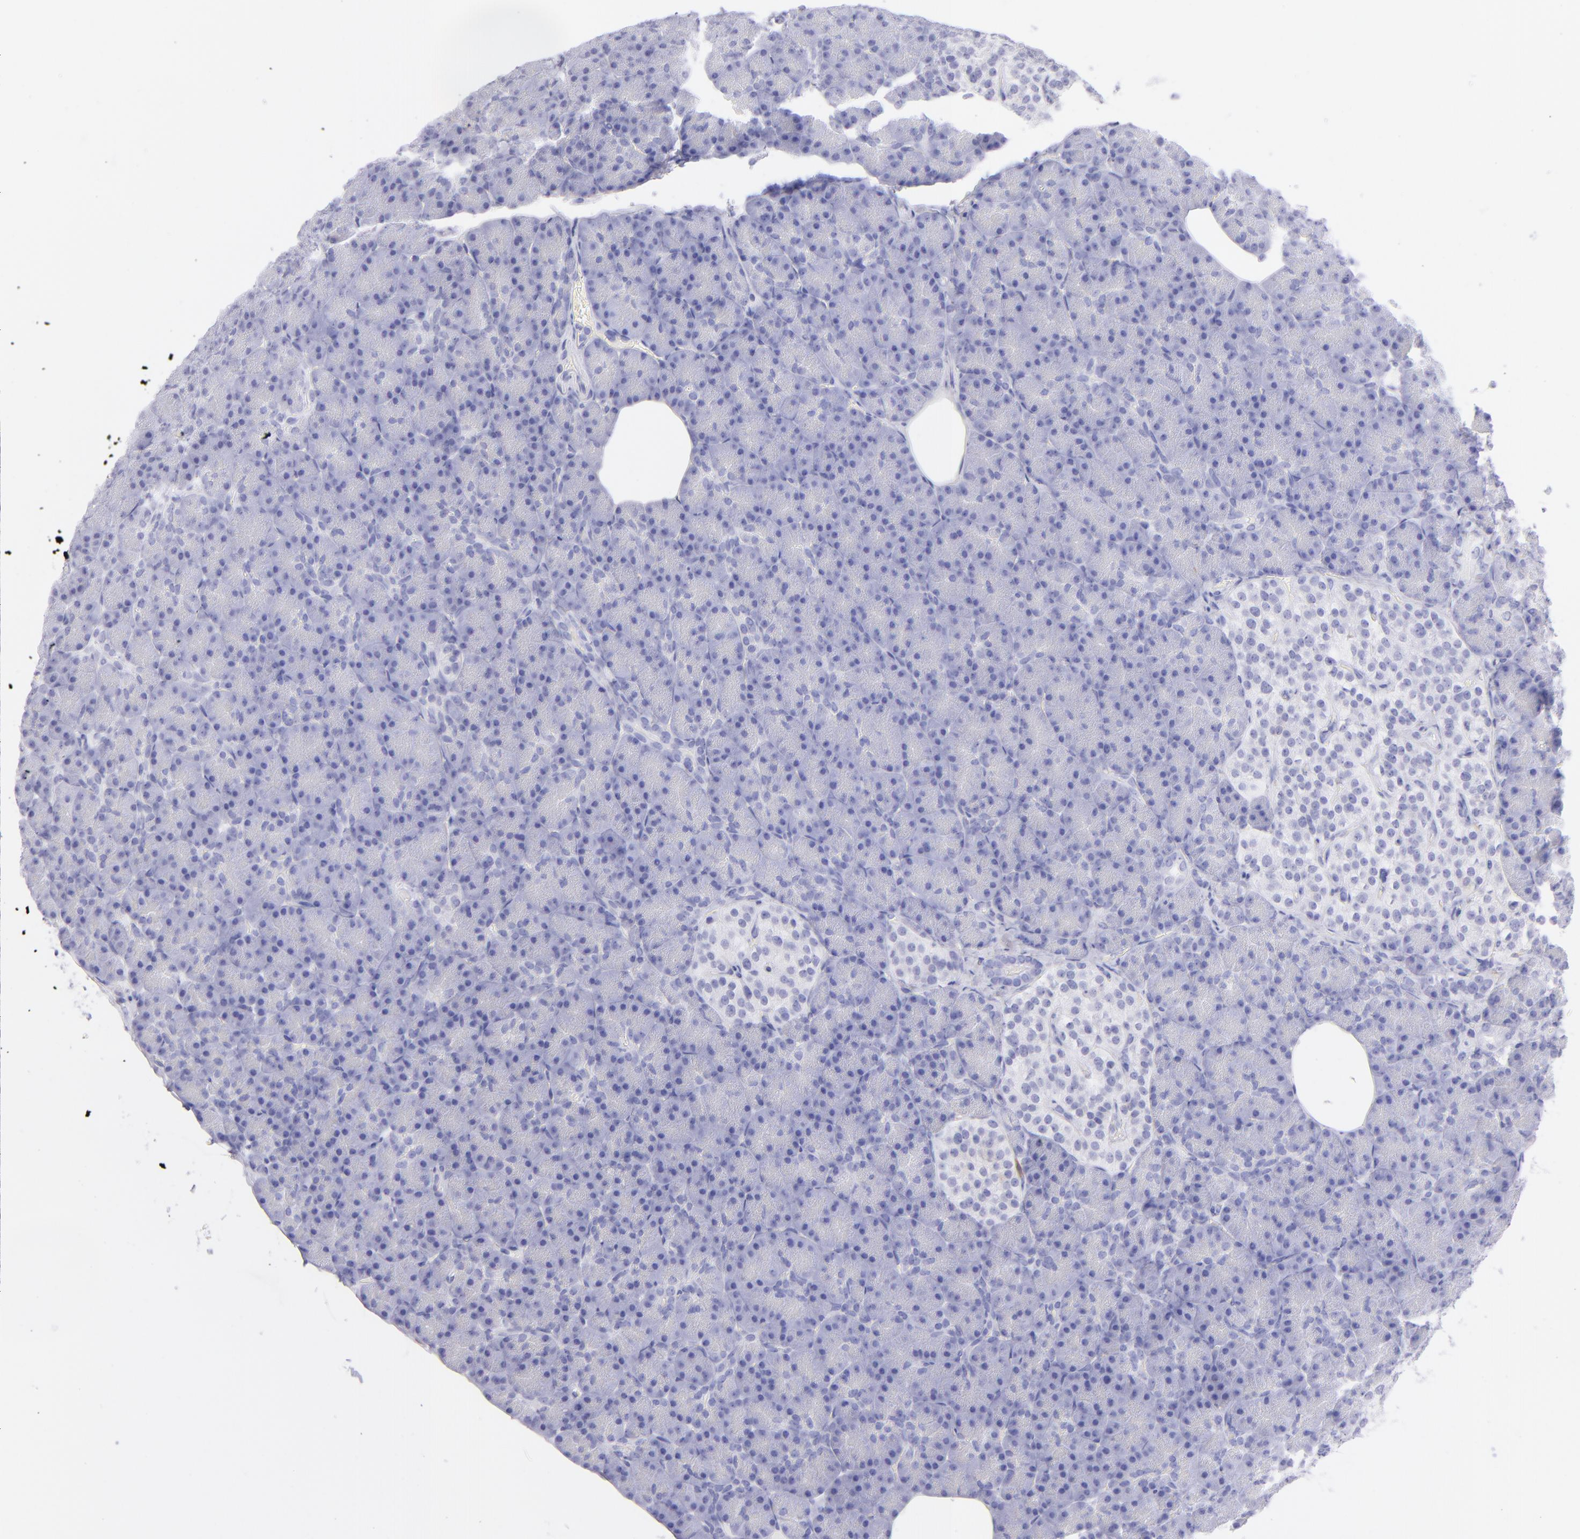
{"staining": {"intensity": "negative", "quantity": "none", "location": "none"}, "tissue": "pancreas", "cell_type": "Exocrine glandular cells", "image_type": "normal", "snomed": [{"axis": "morphology", "description": "Normal tissue, NOS"}, {"axis": "topography", "description": "Pancreas"}], "caption": "Human pancreas stained for a protein using immunohistochemistry (IHC) demonstrates no expression in exocrine glandular cells.", "gene": "CD72", "patient": {"sex": "female", "age": 43}}